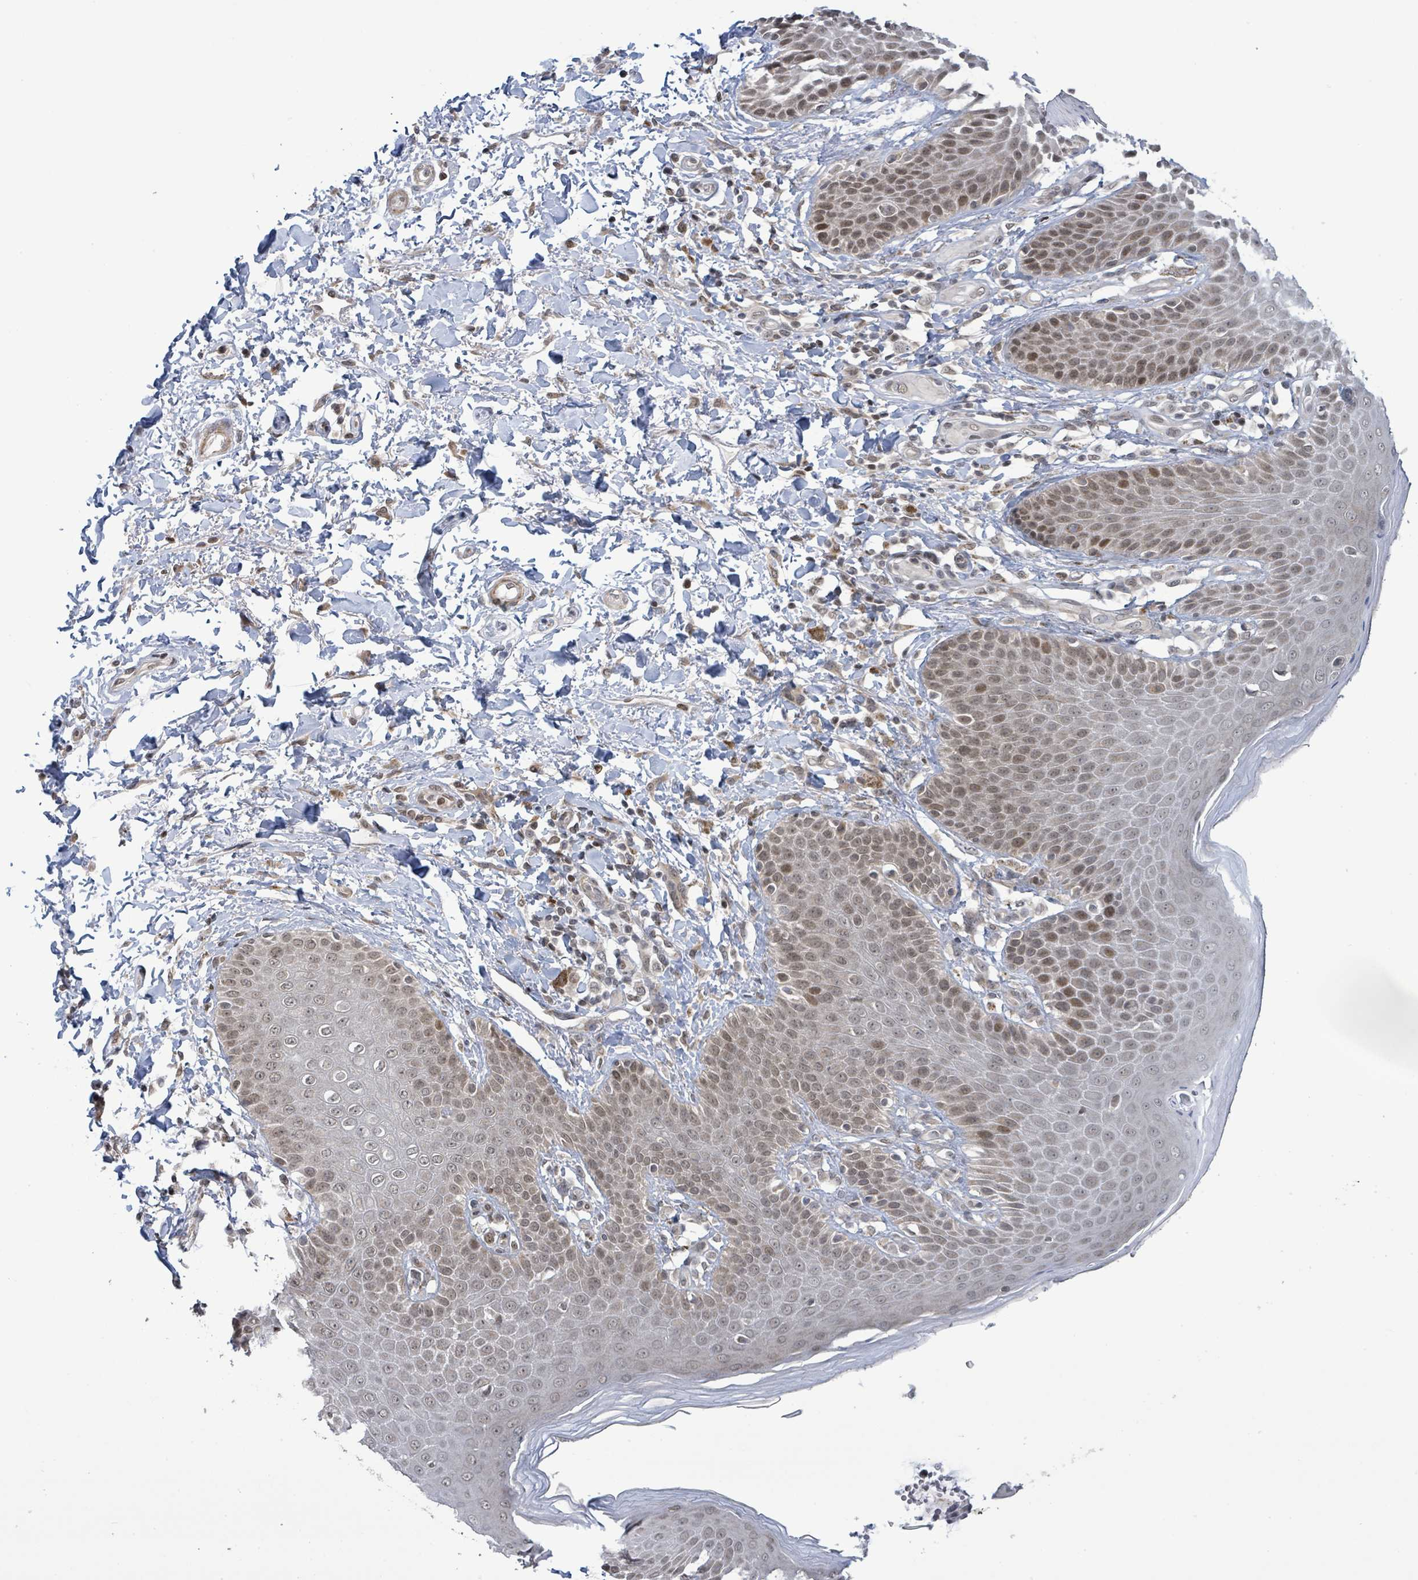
{"staining": {"intensity": "weak", "quantity": "25%-75%", "location": "nuclear"}, "tissue": "skin", "cell_type": "Epidermal cells", "image_type": "normal", "snomed": [{"axis": "morphology", "description": "Normal tissue, NOS"}, {"axis": "topography", "description": "Peripheral nerve tissue"}], "caption": "There is low levels of weak nuclear expression in epidermal cells of benign skin, as demonstrated by immunohistochemical staining (brown color).", "gene": "SBF2", "patient": {"sex": "male", "age": 51}}